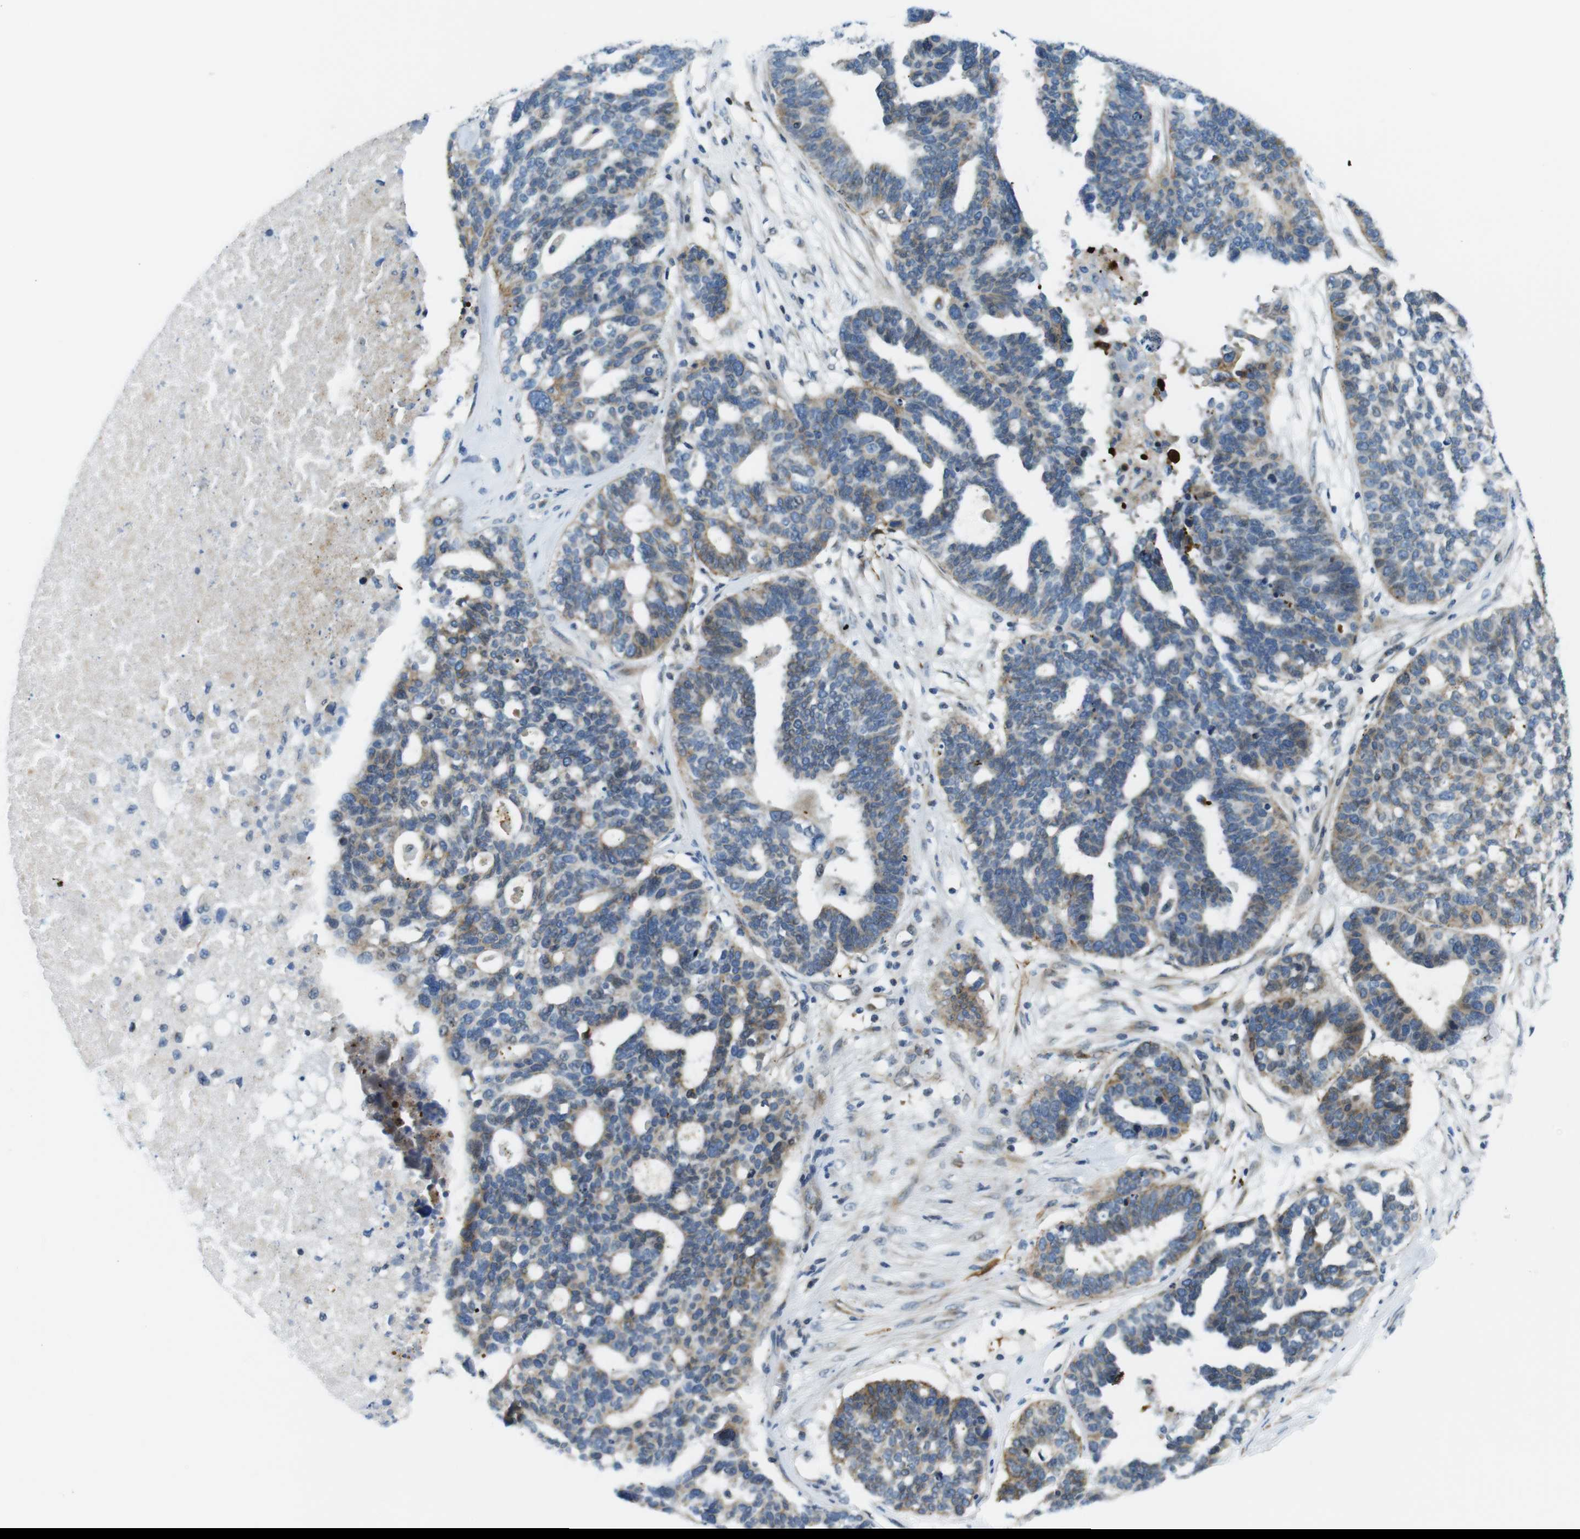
{"staining": {"intensity": "weak", "quantity": "25%-75%", "location": "cytoplasmic/membranous"}, "tissue": "ovarian cancer", "cell_type": "Tumor cells", "image_type": "cancer", "snomed": [{"axis": "morphology", "description": "Cystadenocarcinoma, serous, NOS"}, {"axis": "topography", "description": "Ovary"}], "caption": "Brown immunohistochemical staining in ovarian serous cystadenocarcinoma reveals weak cytoplasmic/membranous positivity in approximately 25%-75% of tumor cells. (Brightfield microscopy of DAB IHC at high magnification).", "gene": "ZDHHC3", "patient": {"sex": "female", "age": 59}}